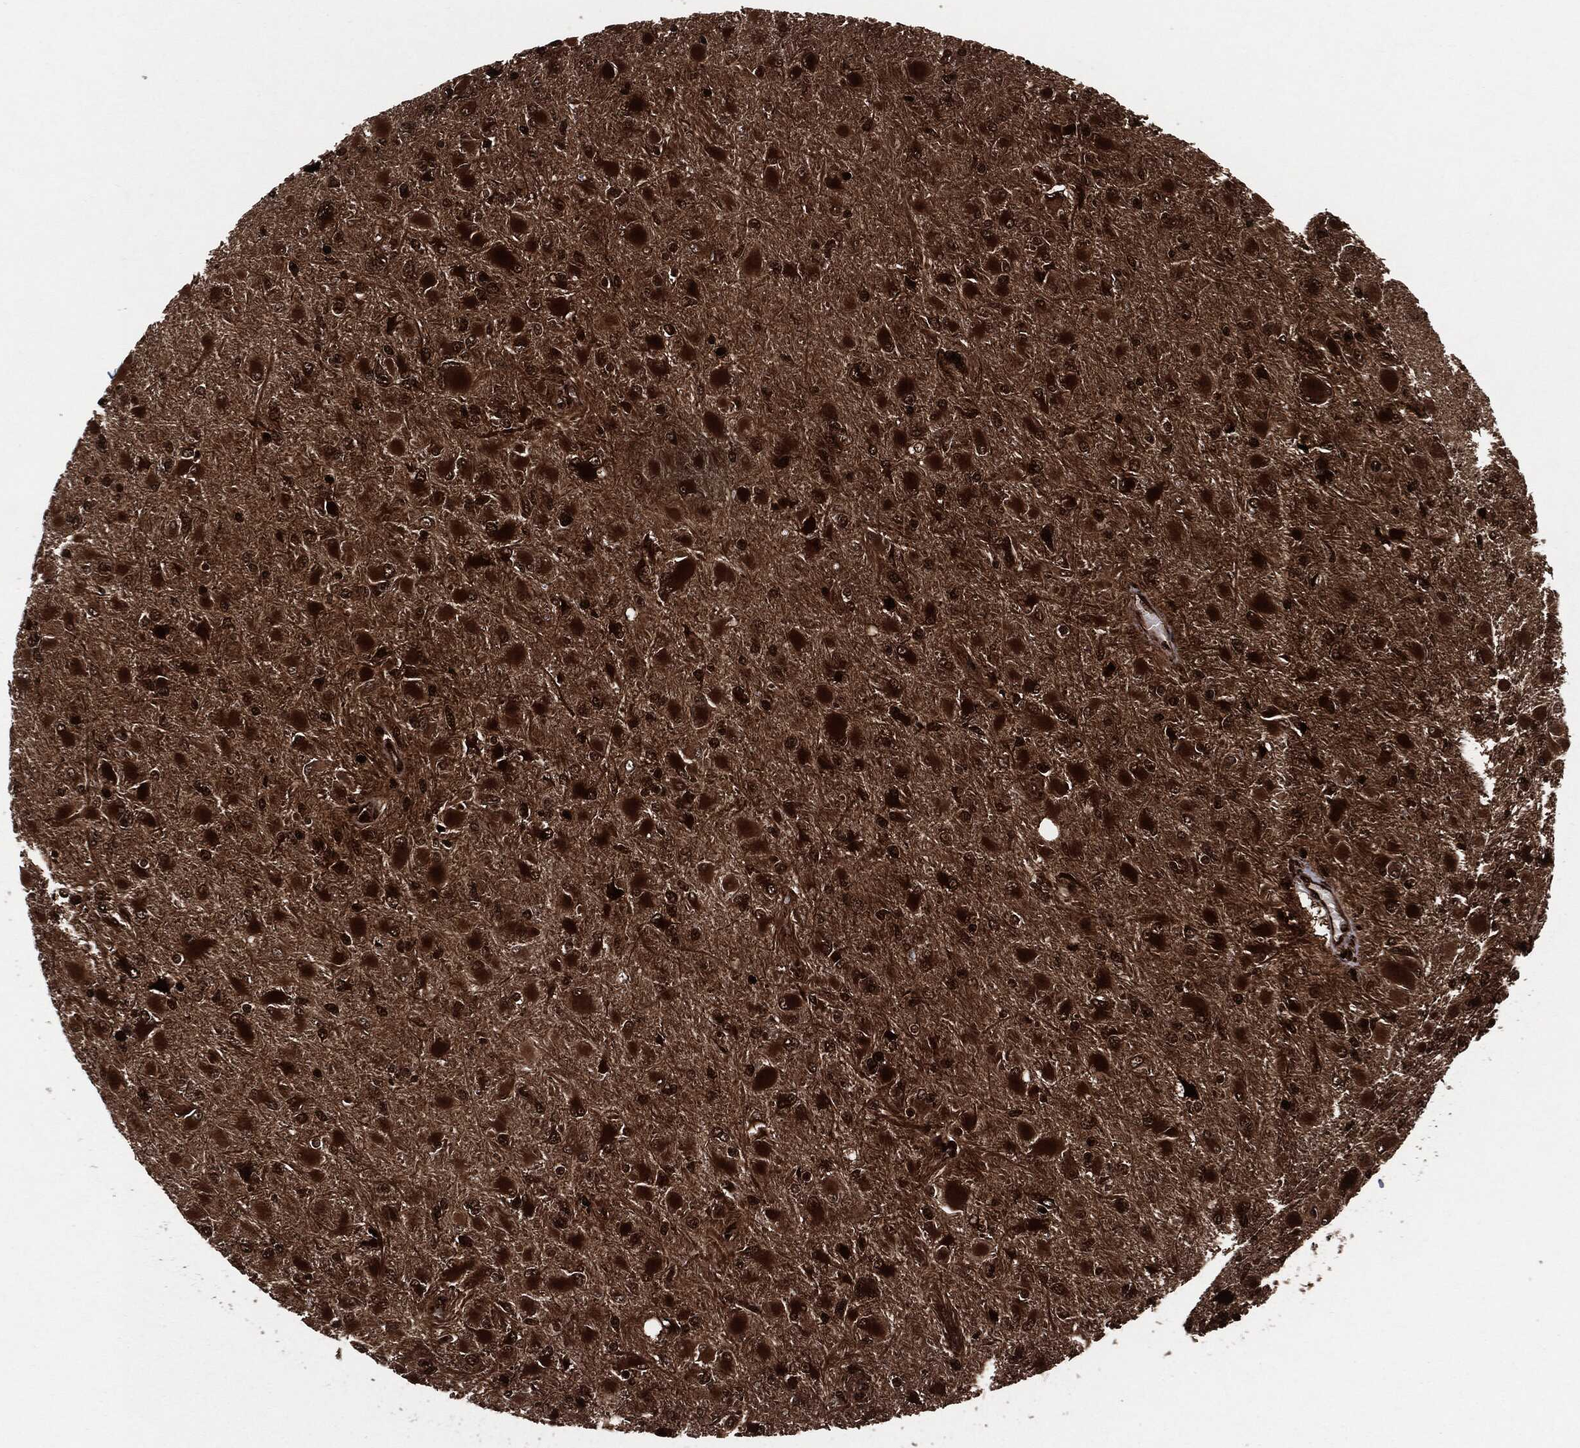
{"staining": {"intensity": "strong", "quantity": ">75%", "location": "cytoplasmic/membranous"}, "tissue": "glioma", "cell_type": "Tumor cells", "image_type": "cancer", "snomed": [{"axis": "morphology", "description": "Glioma, malignant, High grade"}, {"axis": "topography", "description": "Cerebral cortex"}], "caption": "An IHC image of tumor tissue is shown. Protein staining in brown shows strong cytoplasmic/membranous positivity in high-grade glioma (malignant) within tumor cells.", "gene": "YWHAB", "patient": {"sex": "female", "age": 36}}